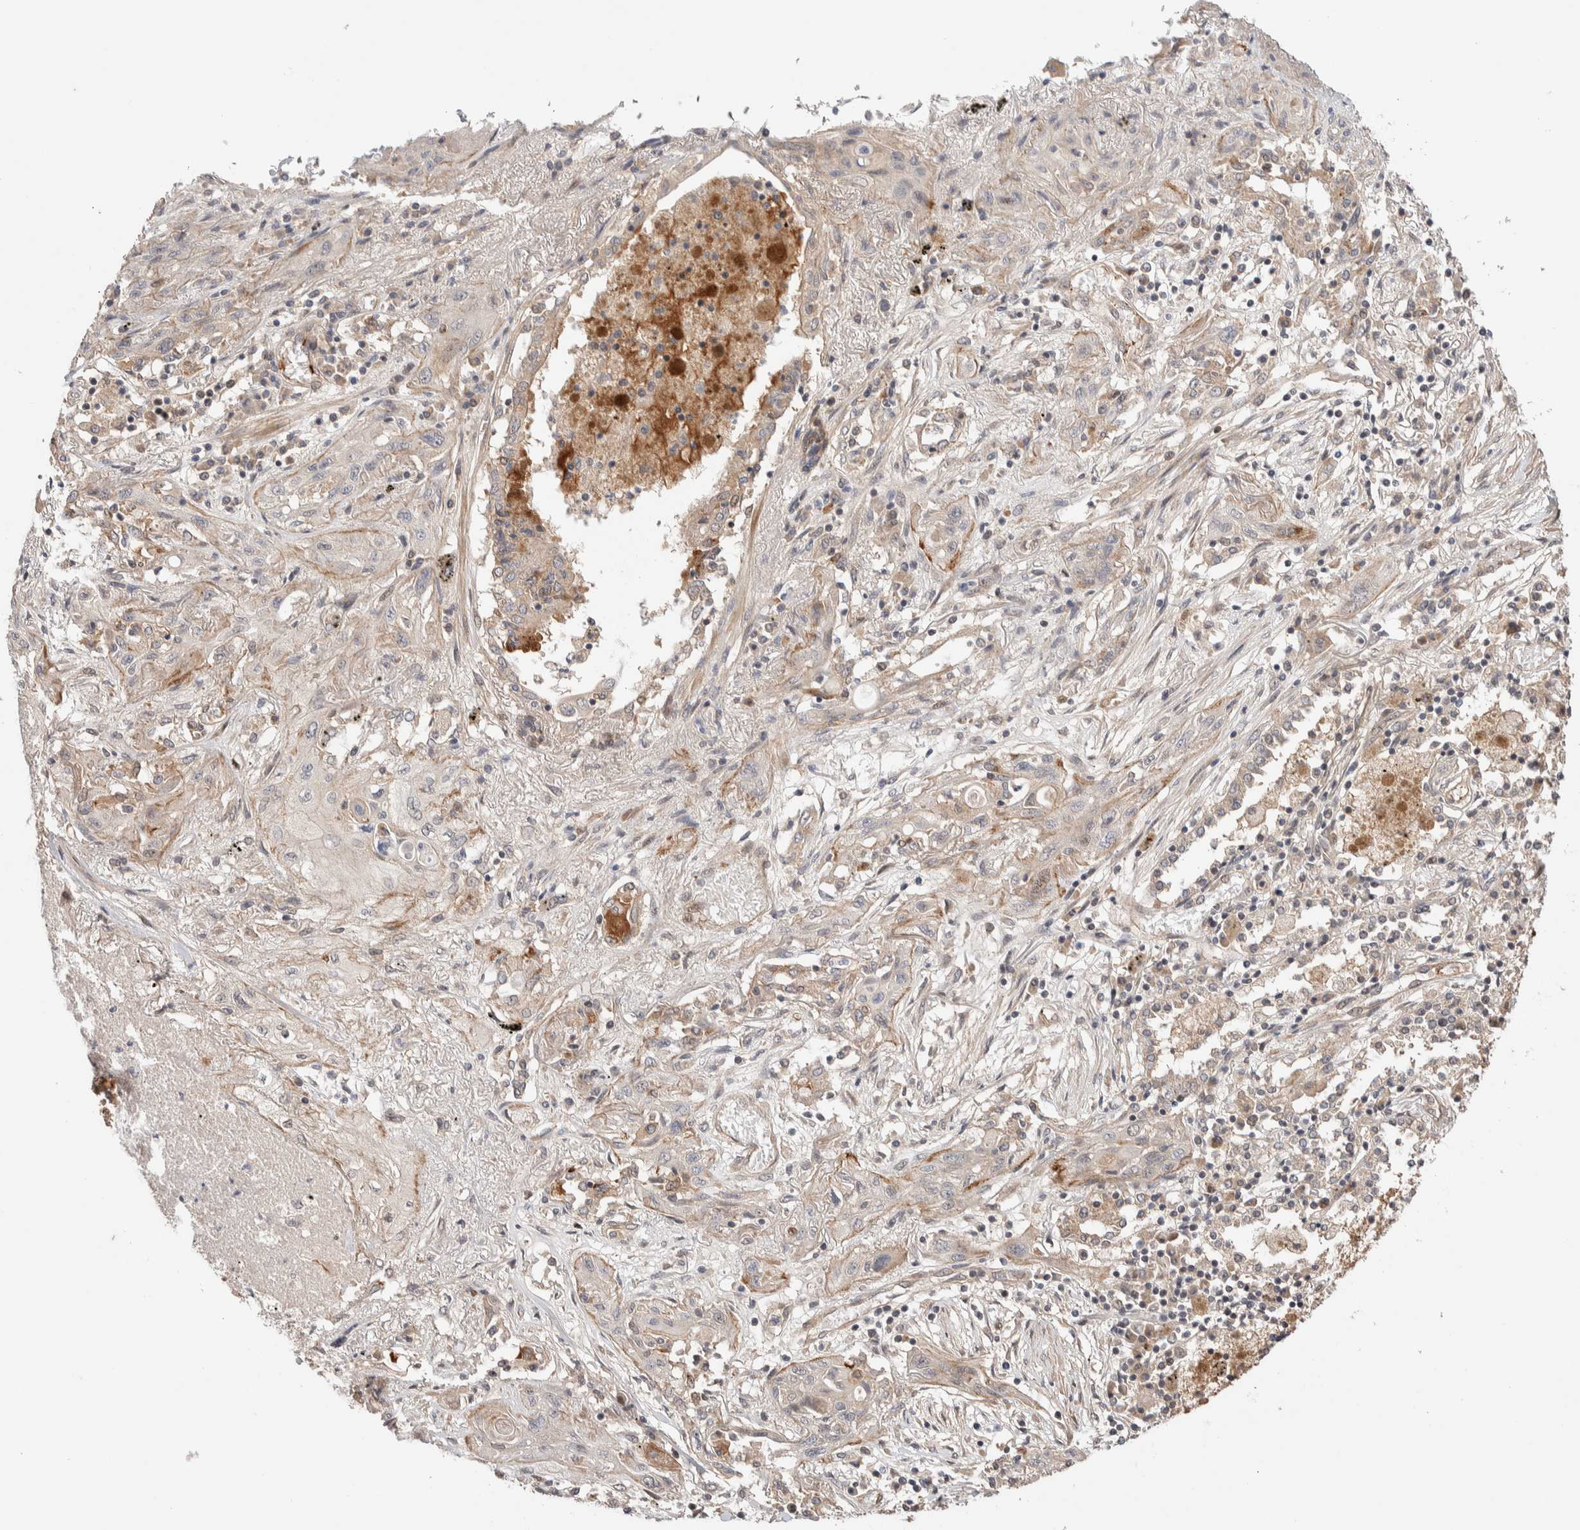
{"staining": {"intensity": "weak", "quantity": "<25%", "location": "cytoplasmic/membranous"}, "tissue": "lung cancer", "cell_type": "Tumor cells", "image_type": "cancer", "snomed": [{"axis": "morphology", "description": "Squamous cell carcinoma, NOS"}, {"axis": "topography", "description": "Lung"}], "caption": "Tumor cells are negative for brown protein staining in lung cancer.", "gene": "PRDM15", "patient": {"sex": "female", "age": 47}}